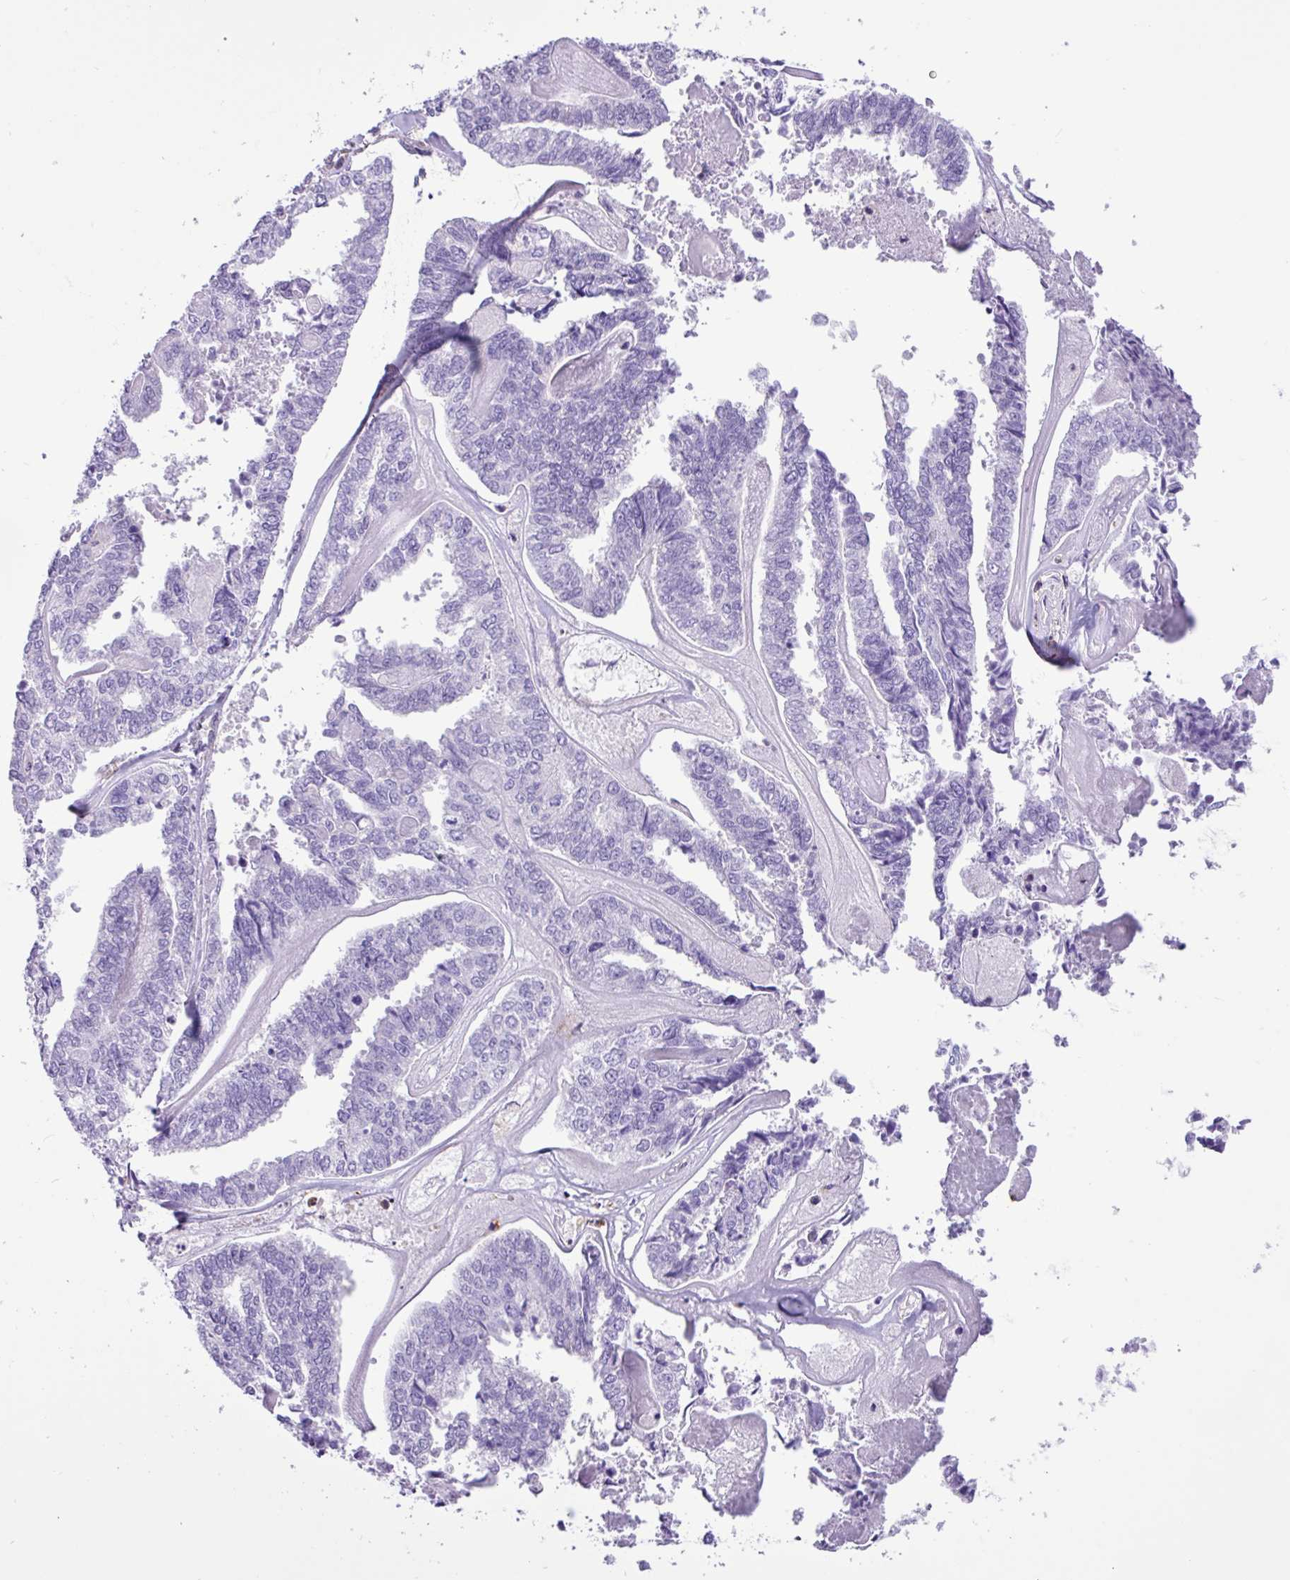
{"staining": {"intensity": "negative", "quantity": "none", "location": "none"}, "tissue": "endometrial cancer", "cell_type": "Tumor cells", "image_type": "cancer", "snomed": [{"axis": "morphology", "description": "Adenocarcinoma, NOS"}, {"axis": "topography", "description": "Endometrium"}], "caption": "This photomicrograph is of endometrial cancer (adenocarcinoma) stained with immunohistochemistry to label a protein in brown with the nuclei are counter-stained blue. There is no positivity in tumor cells.", "gene": "PPP1R18", "patient": {"sex": "female", "age": 73}}